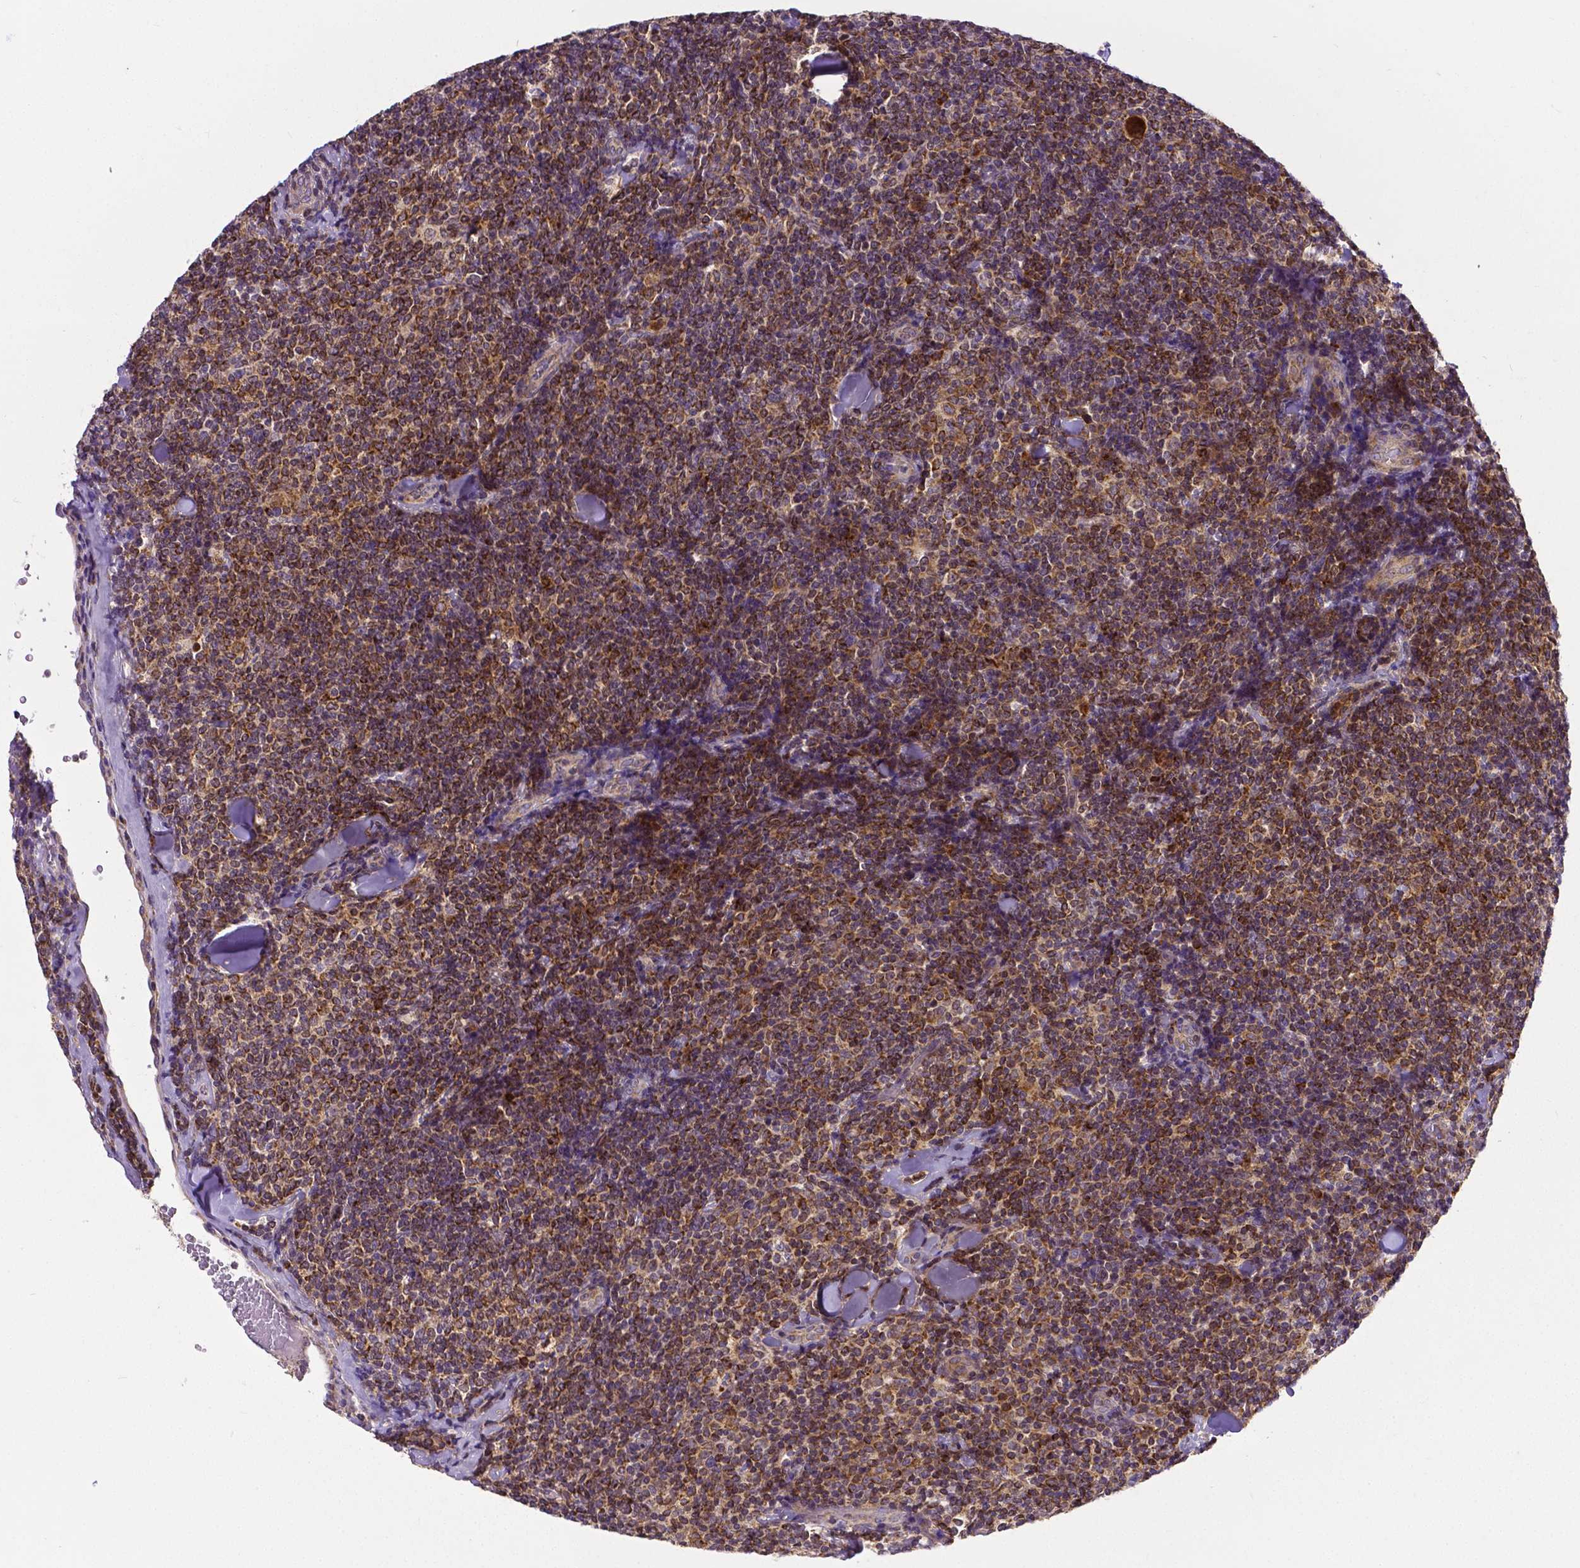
{"staining": {"intensity": "strong", "quantity": ">75%", "location": "cytoplasmic/membranous"}, "tissue": "lymphoma", "cell_type": "Tumor cells", "image_type": "cancer", "snomed": [{"axis": "morphology", "description": "Malignant lymphoma, non-Hodgkin's type, Low grade"}, {"axis": "topography", "description": "Lymph node"}], "caption": "Human low-grade malignant lymphoma, non-Hodgkin's type stained for a protein (brown) exhibits strong cytoplasmic/membranous positive expression in about >75% of tumor cells.", "gene": "MCL1", "patient": {"sex": "female", "age": 56}}